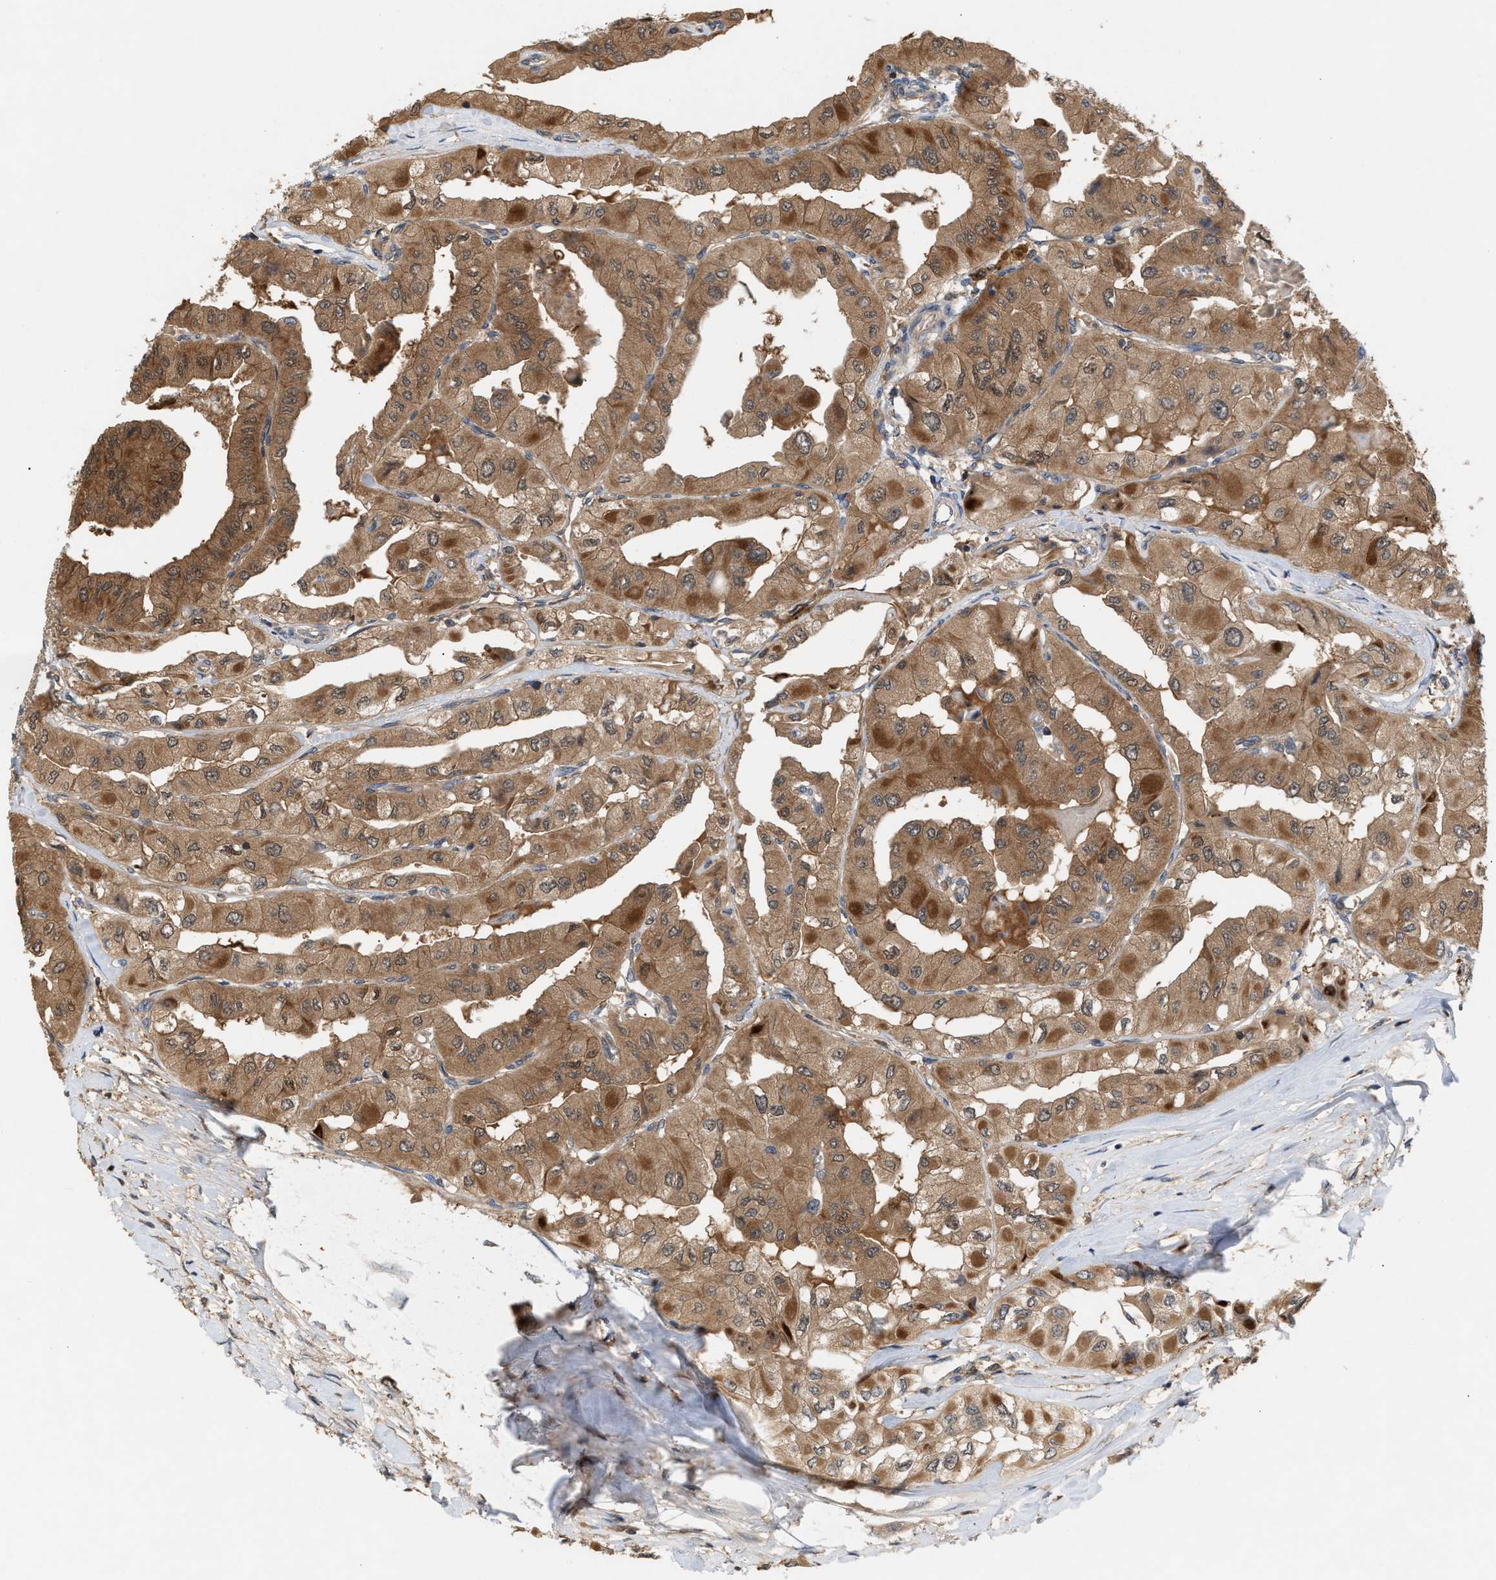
{"staining": {"intensity": "moderate", "quantity": ">75%", "location": "cytoplasmic/membranous"}, "tissue": "thyroid cancer", "cell_type": "Tumor cells", "image_type": "cancer", "snomed": [{"axis": "morphology", "description": "Papillary adenocarcinoma, NOS"}, {"axis": "topography", "description": "Thyroid gland"}], "caption": "Immunohistochemical staining of human thyroid cancer exhibits moderate cytoplasmic/membranous protein expression in about >75% of tumor cells. (brown staining indicates protein expression, while blue staining denotes nuclei).", "gene": "GLOD4", "patient": {"sex": "female", "age": 59}}